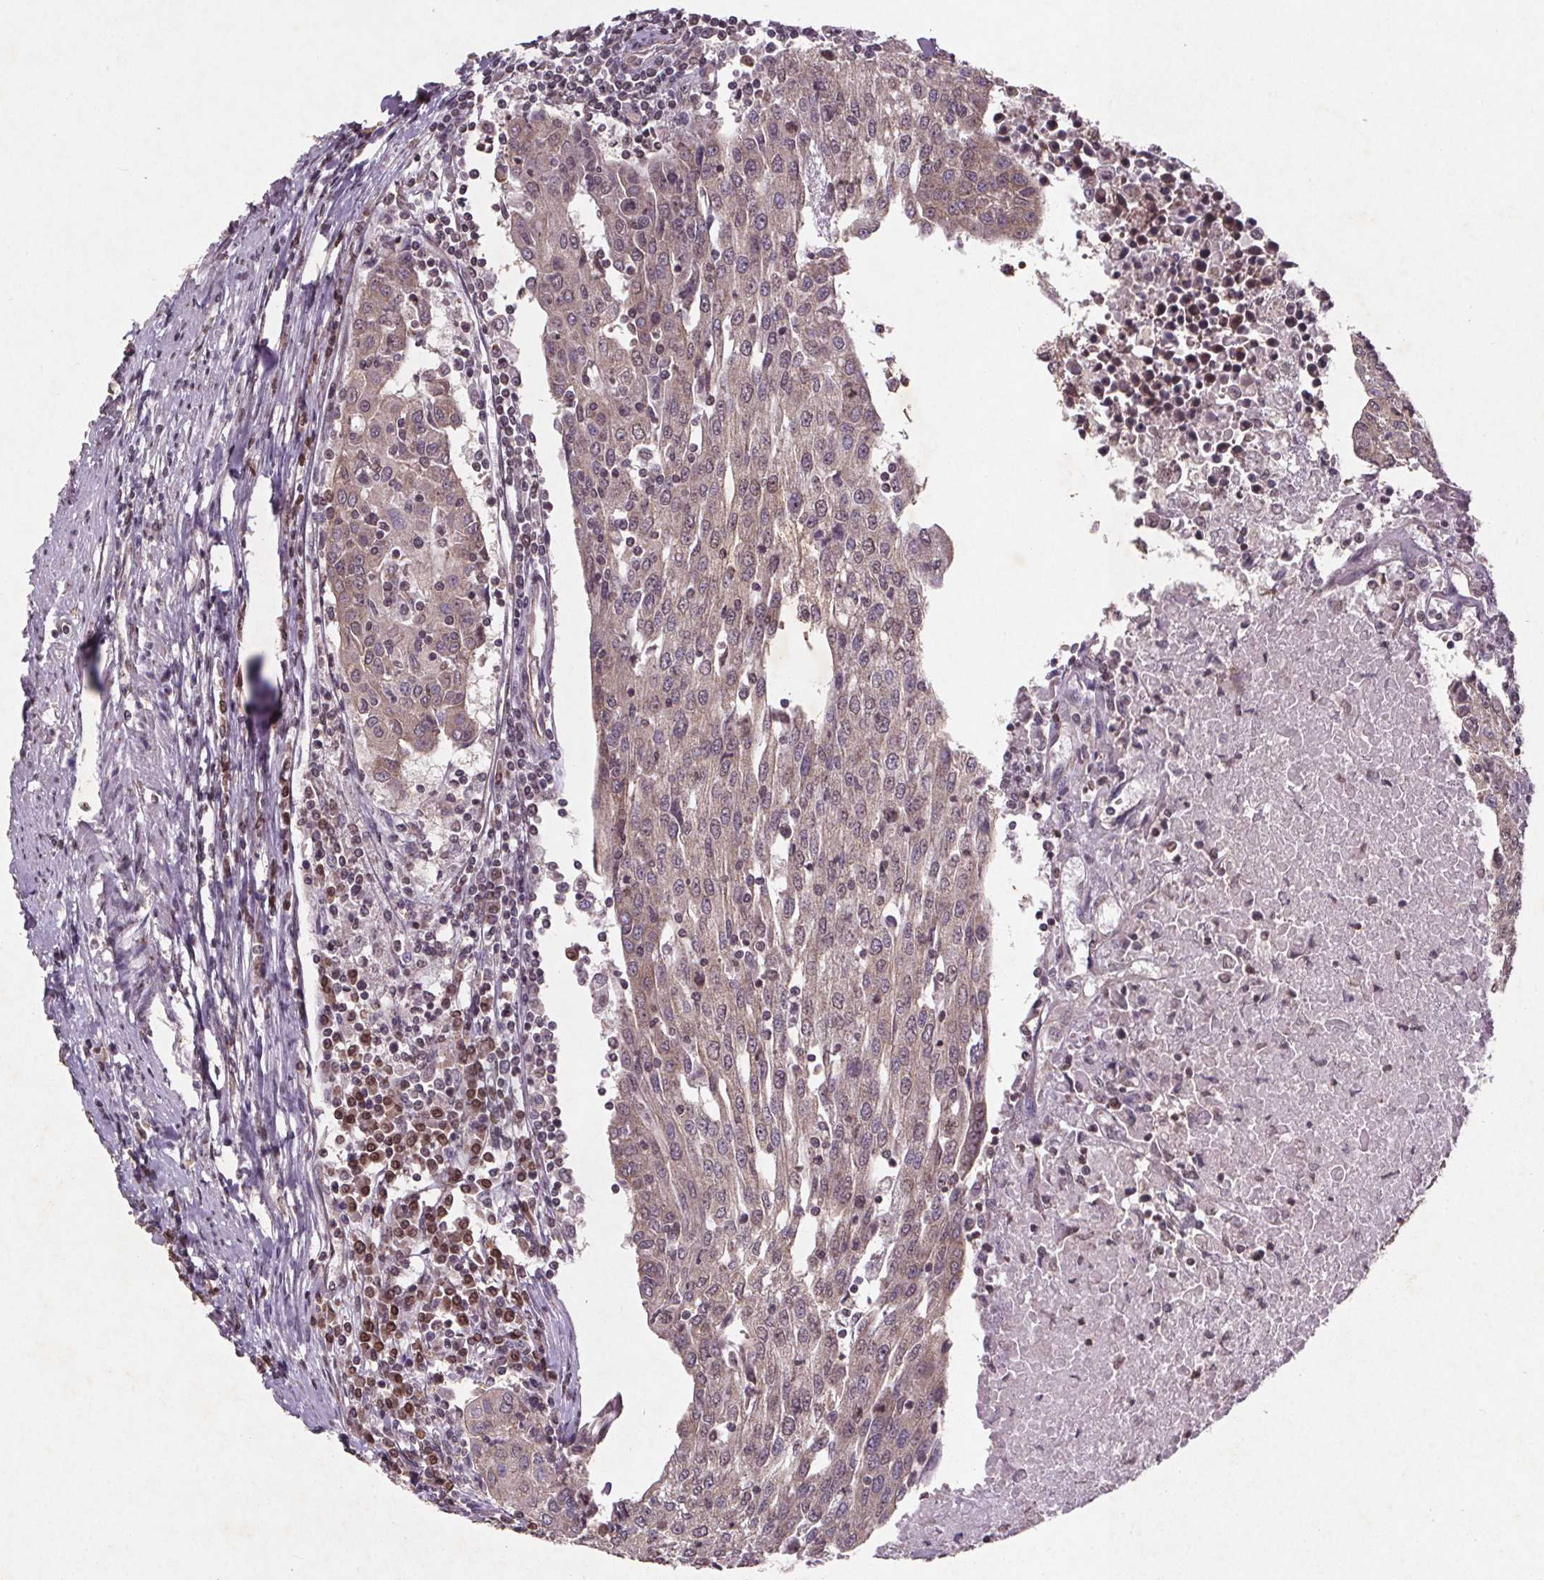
{"staining": {"intensity": "negative", "quantity": "none", "location": "none"}, "tissue": "urothelial cancer", "cell_type": "Tumor cells", "image_type": "cancer", "snomed": [{"axis": "morphology", "description": "Urothelial carcinoma, High grade"}, {"axis": "topography", "description": "Urinary bladder"}], "caption": "The image shows no significant positivity in tumor cells of urothelial cancer.", "gene": "STRN3", "patient": {"sex": "female", "age": 85}}